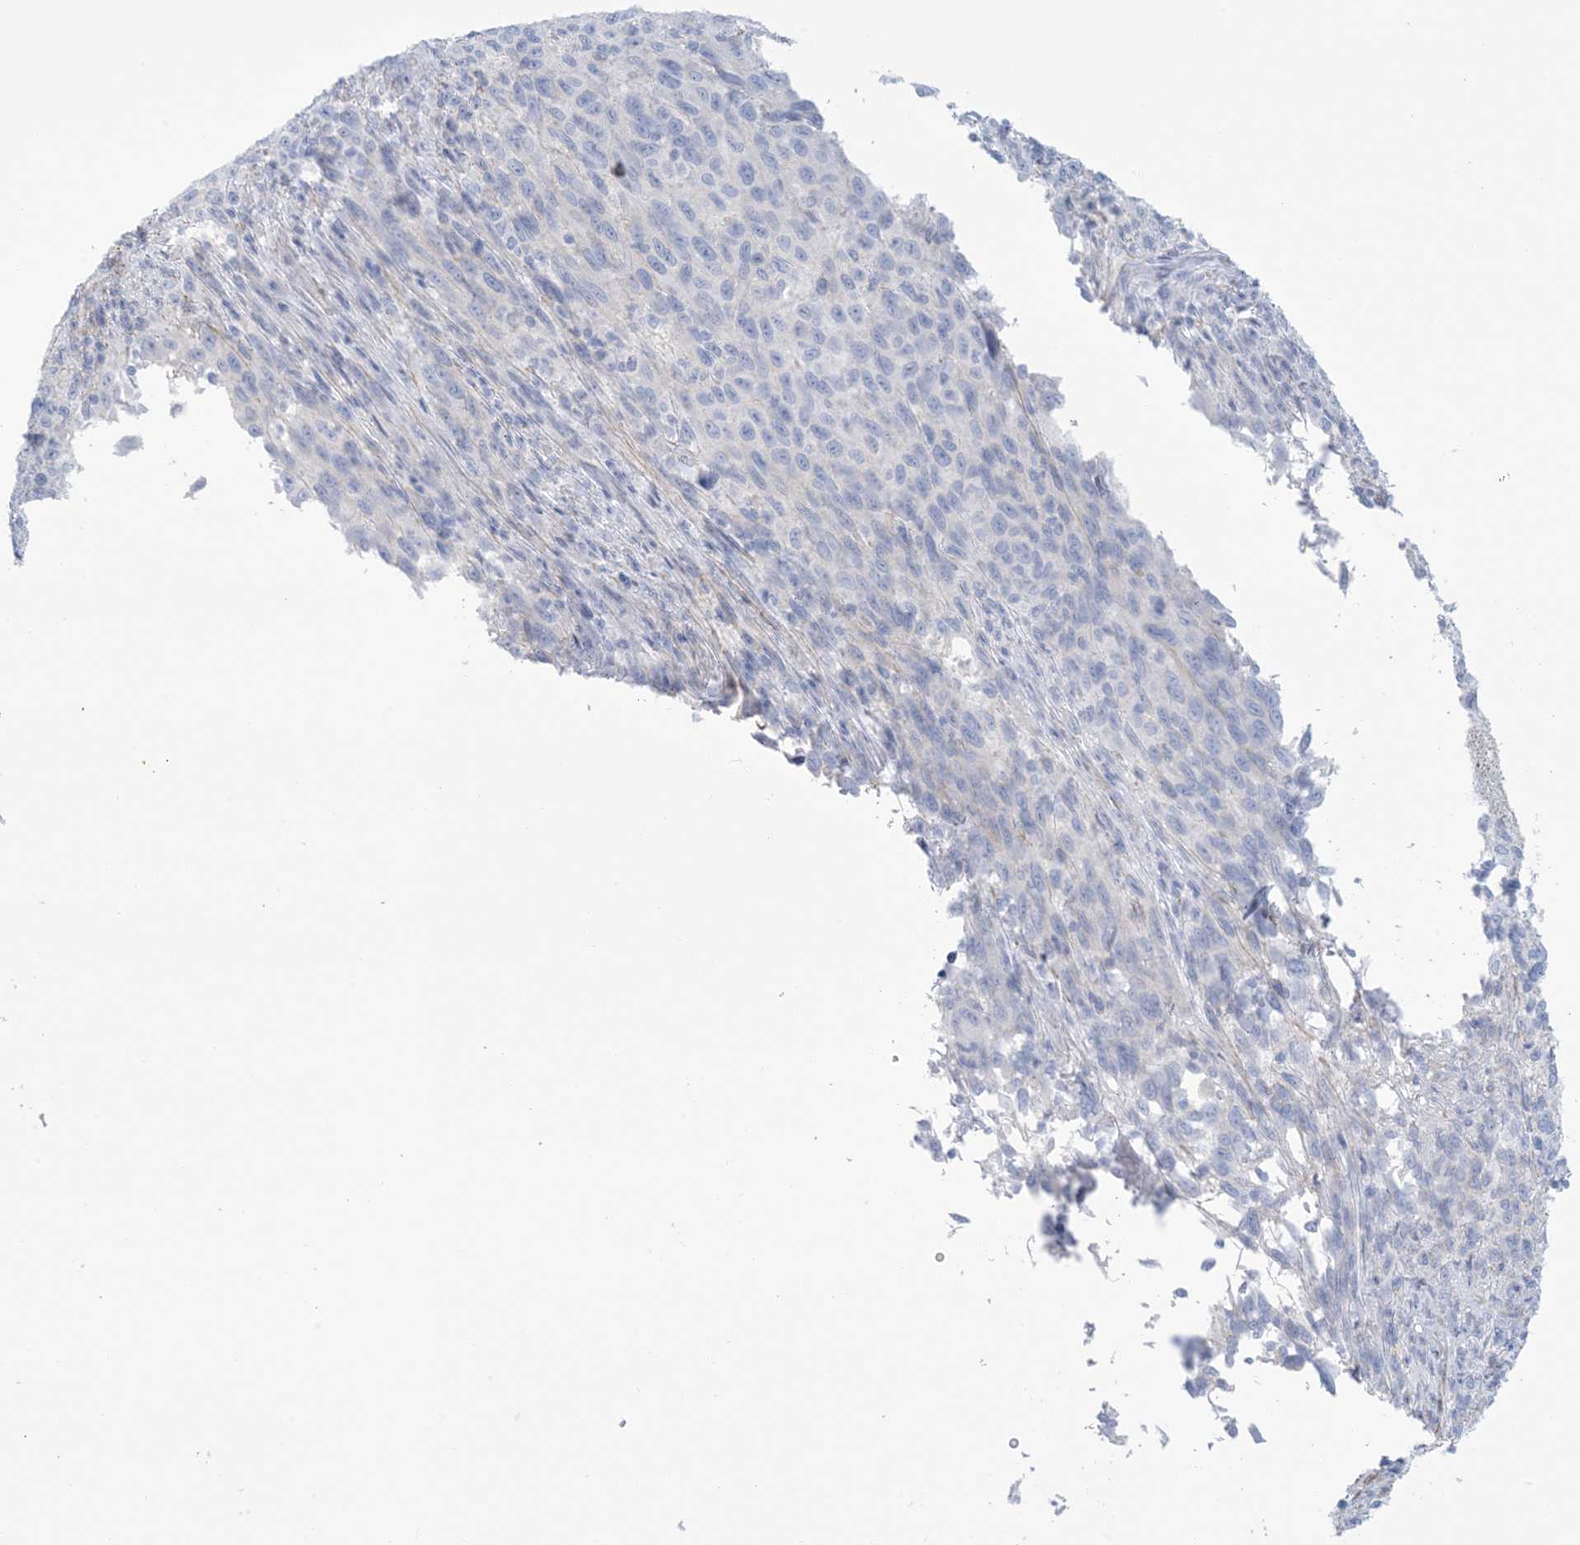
{"staining": {"intensity": "negative", "quantity": "none", "location": "none"}, "tissue": "melanoma", "cell_type": "Tumor cells", "image_type": "cancer", "snomed": [{"axis": "morphology", "description": "Malignant melanoma, Metastatic site"}, {"axis": "topography", "description": "Lymph node"}], "caption": "Immunohistochemistry photomicrograph of malignant melanoma (metastatic site) stained for a protein (brown), which shows no staining in tumor cells.", "gene": "AGXT", "patient": {"sex": "male", "age": 61}}